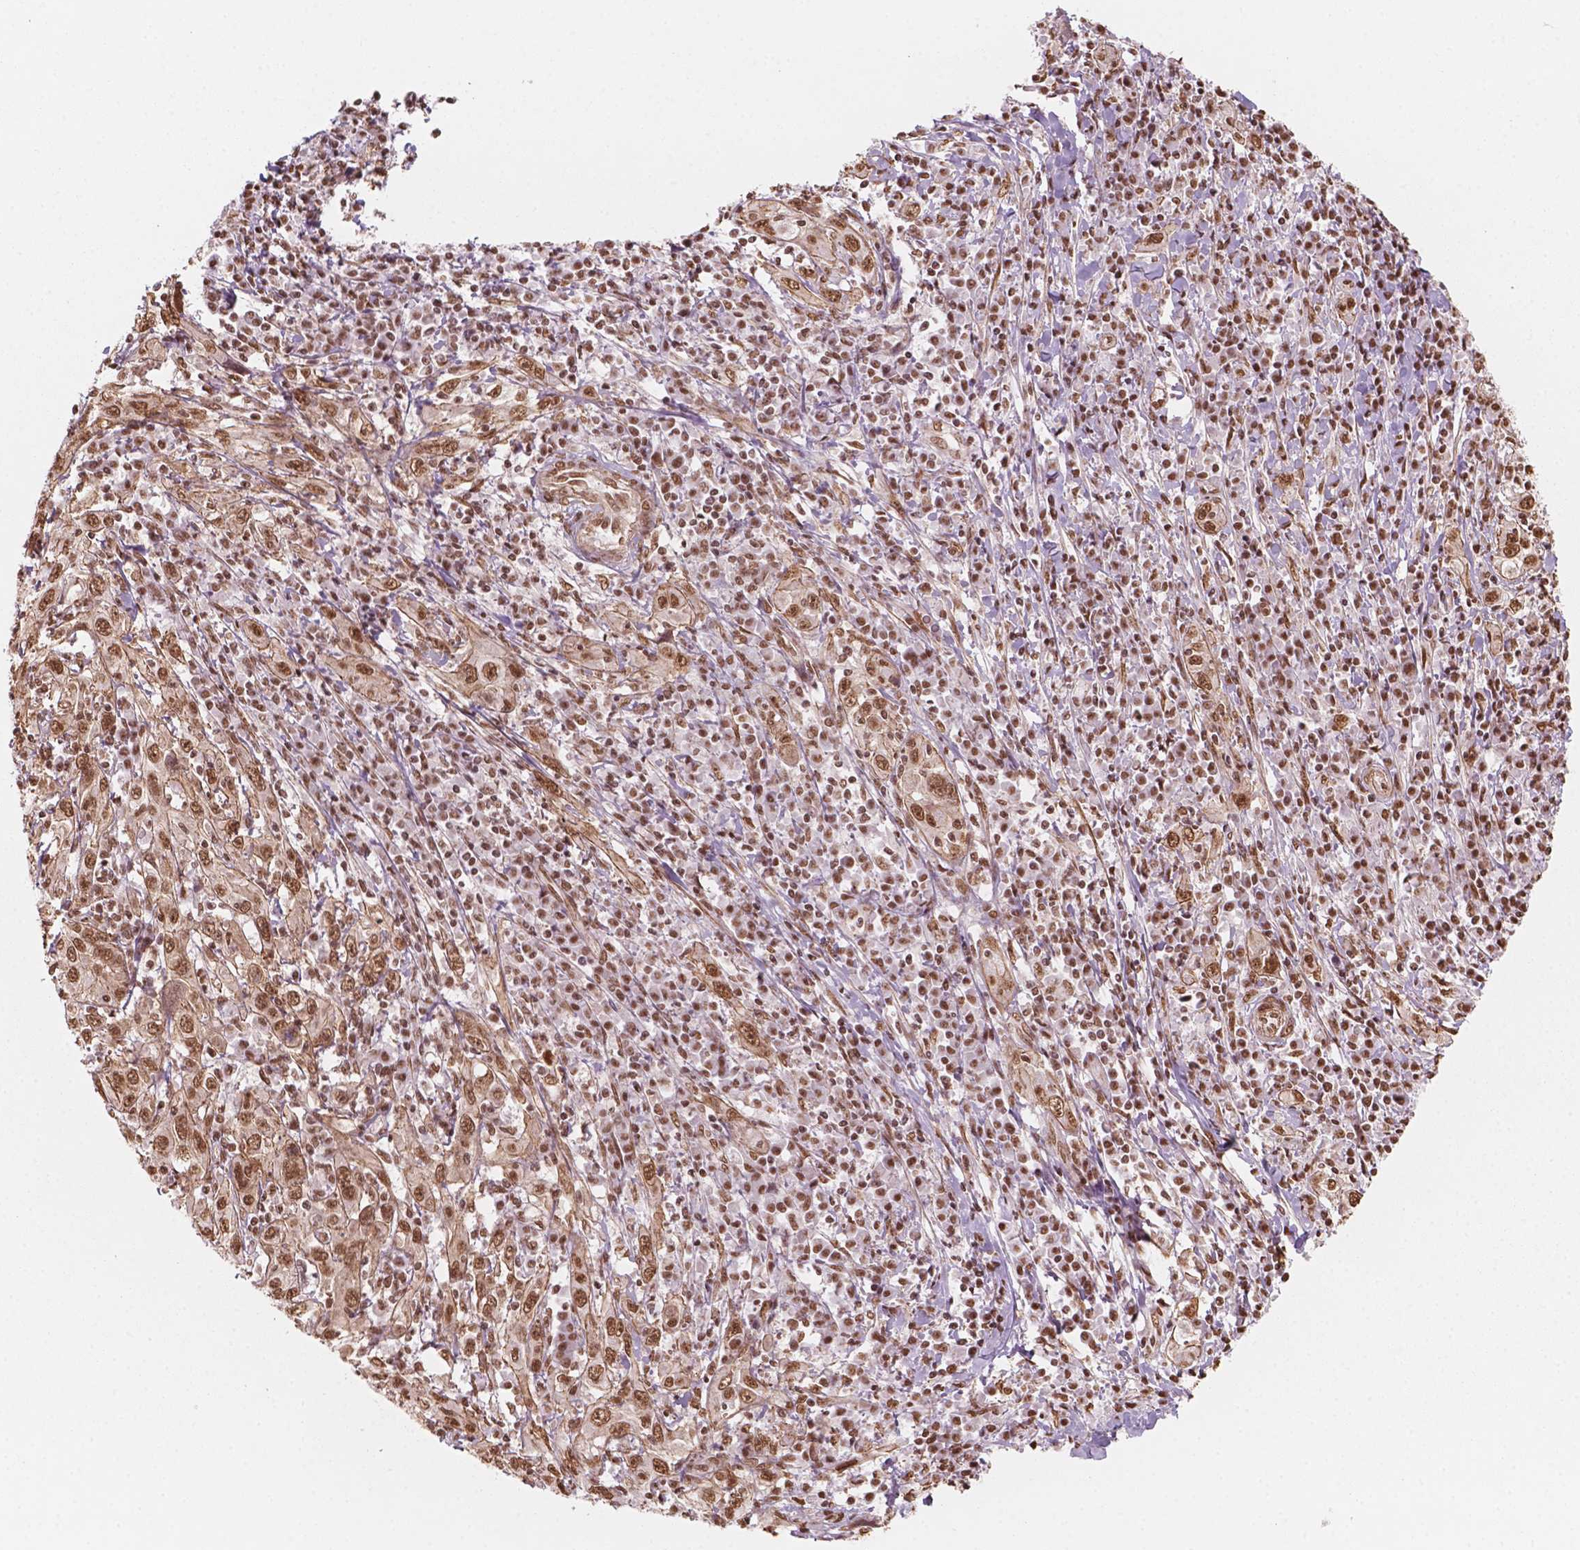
{"staining": {"intensity": "moderate", "quantity": ">75%", "location": "nuclear"}, "tissue": "cervical cancer", "cell_type": "Tumor cells", "image_type": "cancer", "snomed": [{"axis": "morphology", "description": "Squamous cell carcinoma, NOS"}, {"axis": "topography", "description": "Cervix"}], "caption": "Immunohistochemical staining of cervical squamous cell carcinoma shows moderate nuclear protein expression in approximately >75% of tumor cells.", "gene": "GTF3C5", "patient": {"sex": "female", "age": 46}}